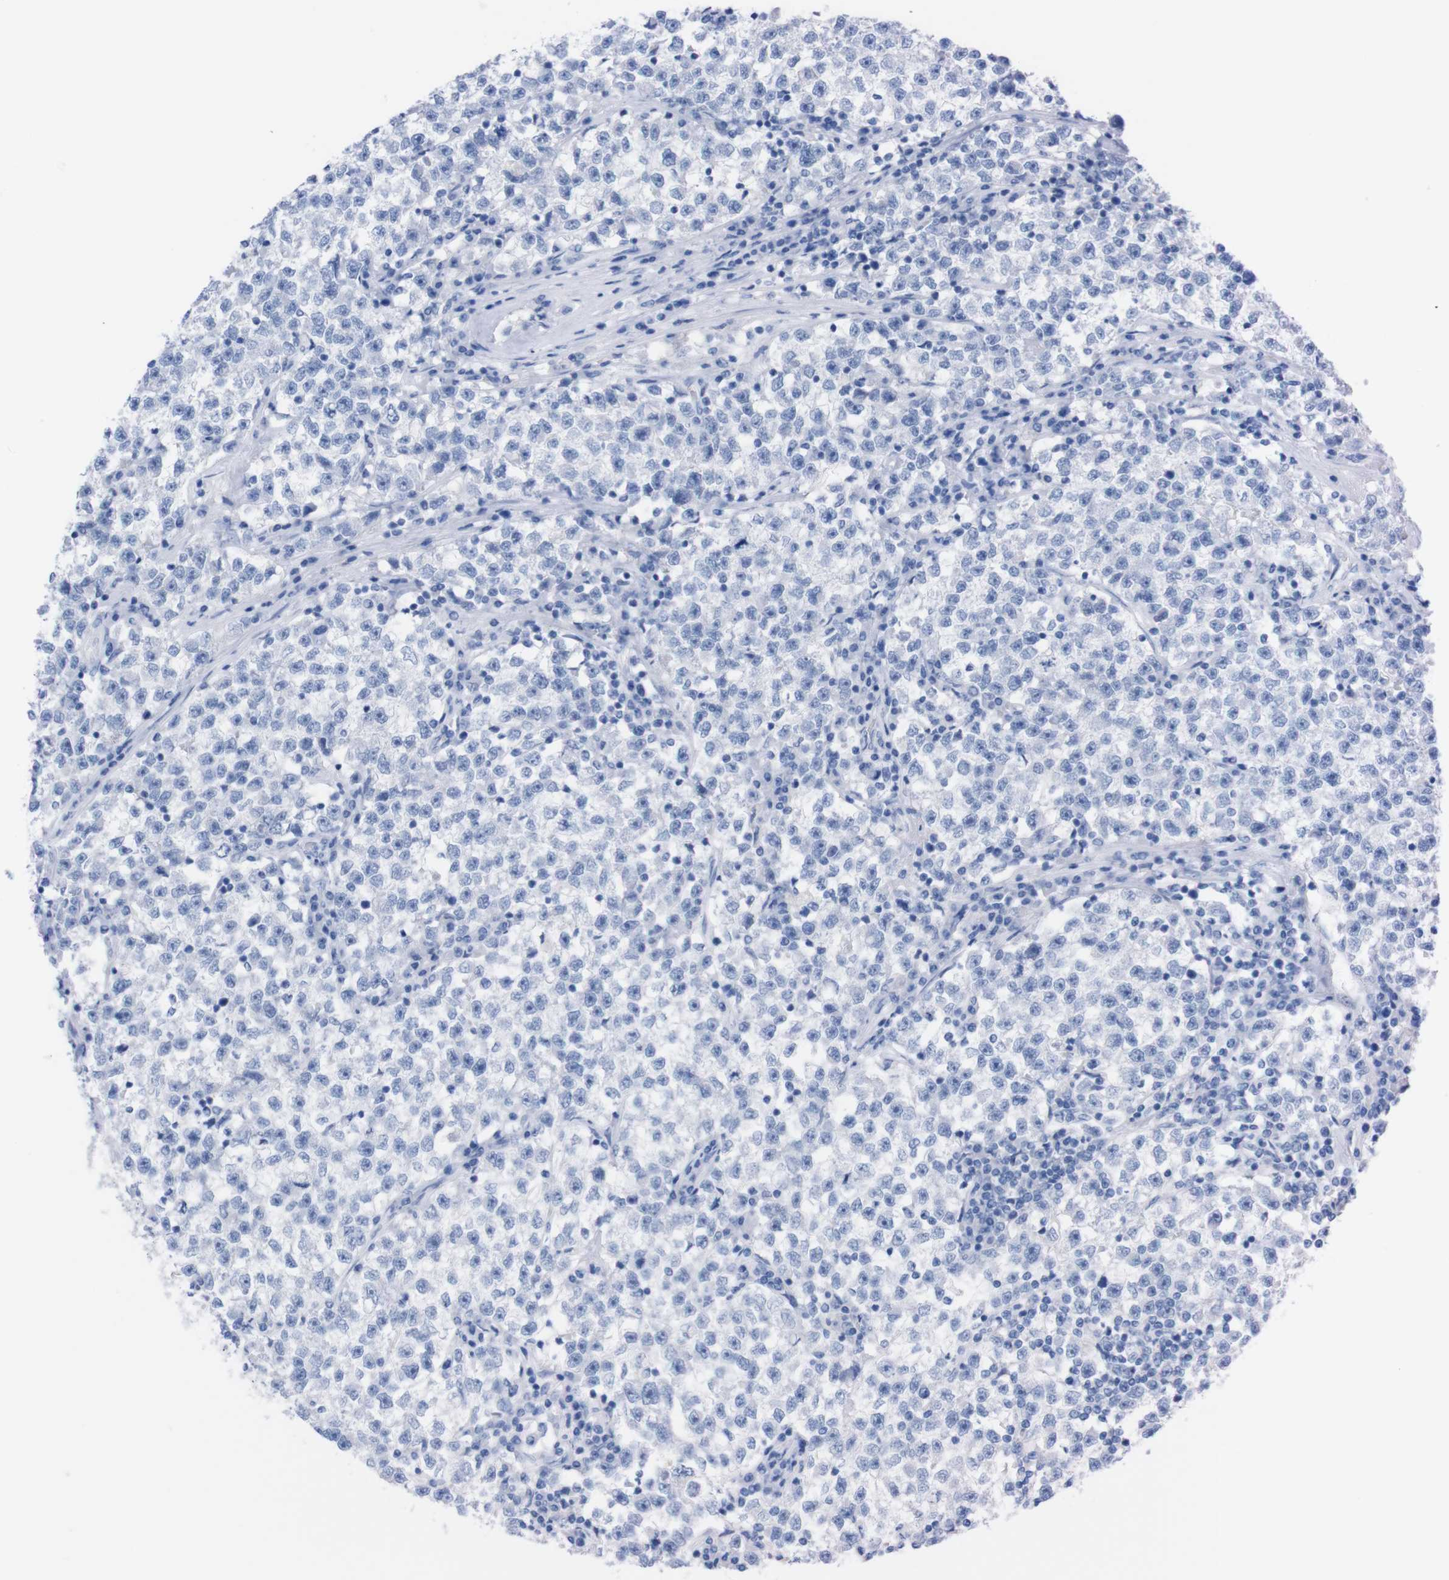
{"staining": {"intensity": "negative", "quantity": "none", "location": "none"}, "tissue": "testis cancer", "cell_type": "Tumor cells", "image_type": "cancer", "snomed": [{"axis": "morphology", "description": "Seminoma, NOS"}, {"axis": "topography", "description": "Testis"}], "caption": "Tumor cells show no significant protein positivity in seminoma (testis). Brightfield microscopy of immunohistochemistry stained with DAB (brown) and hematoxylin (blue), captured at high magnification.", "gene": "P2RY12", "patient": {"sex": "male", "age": 22}}